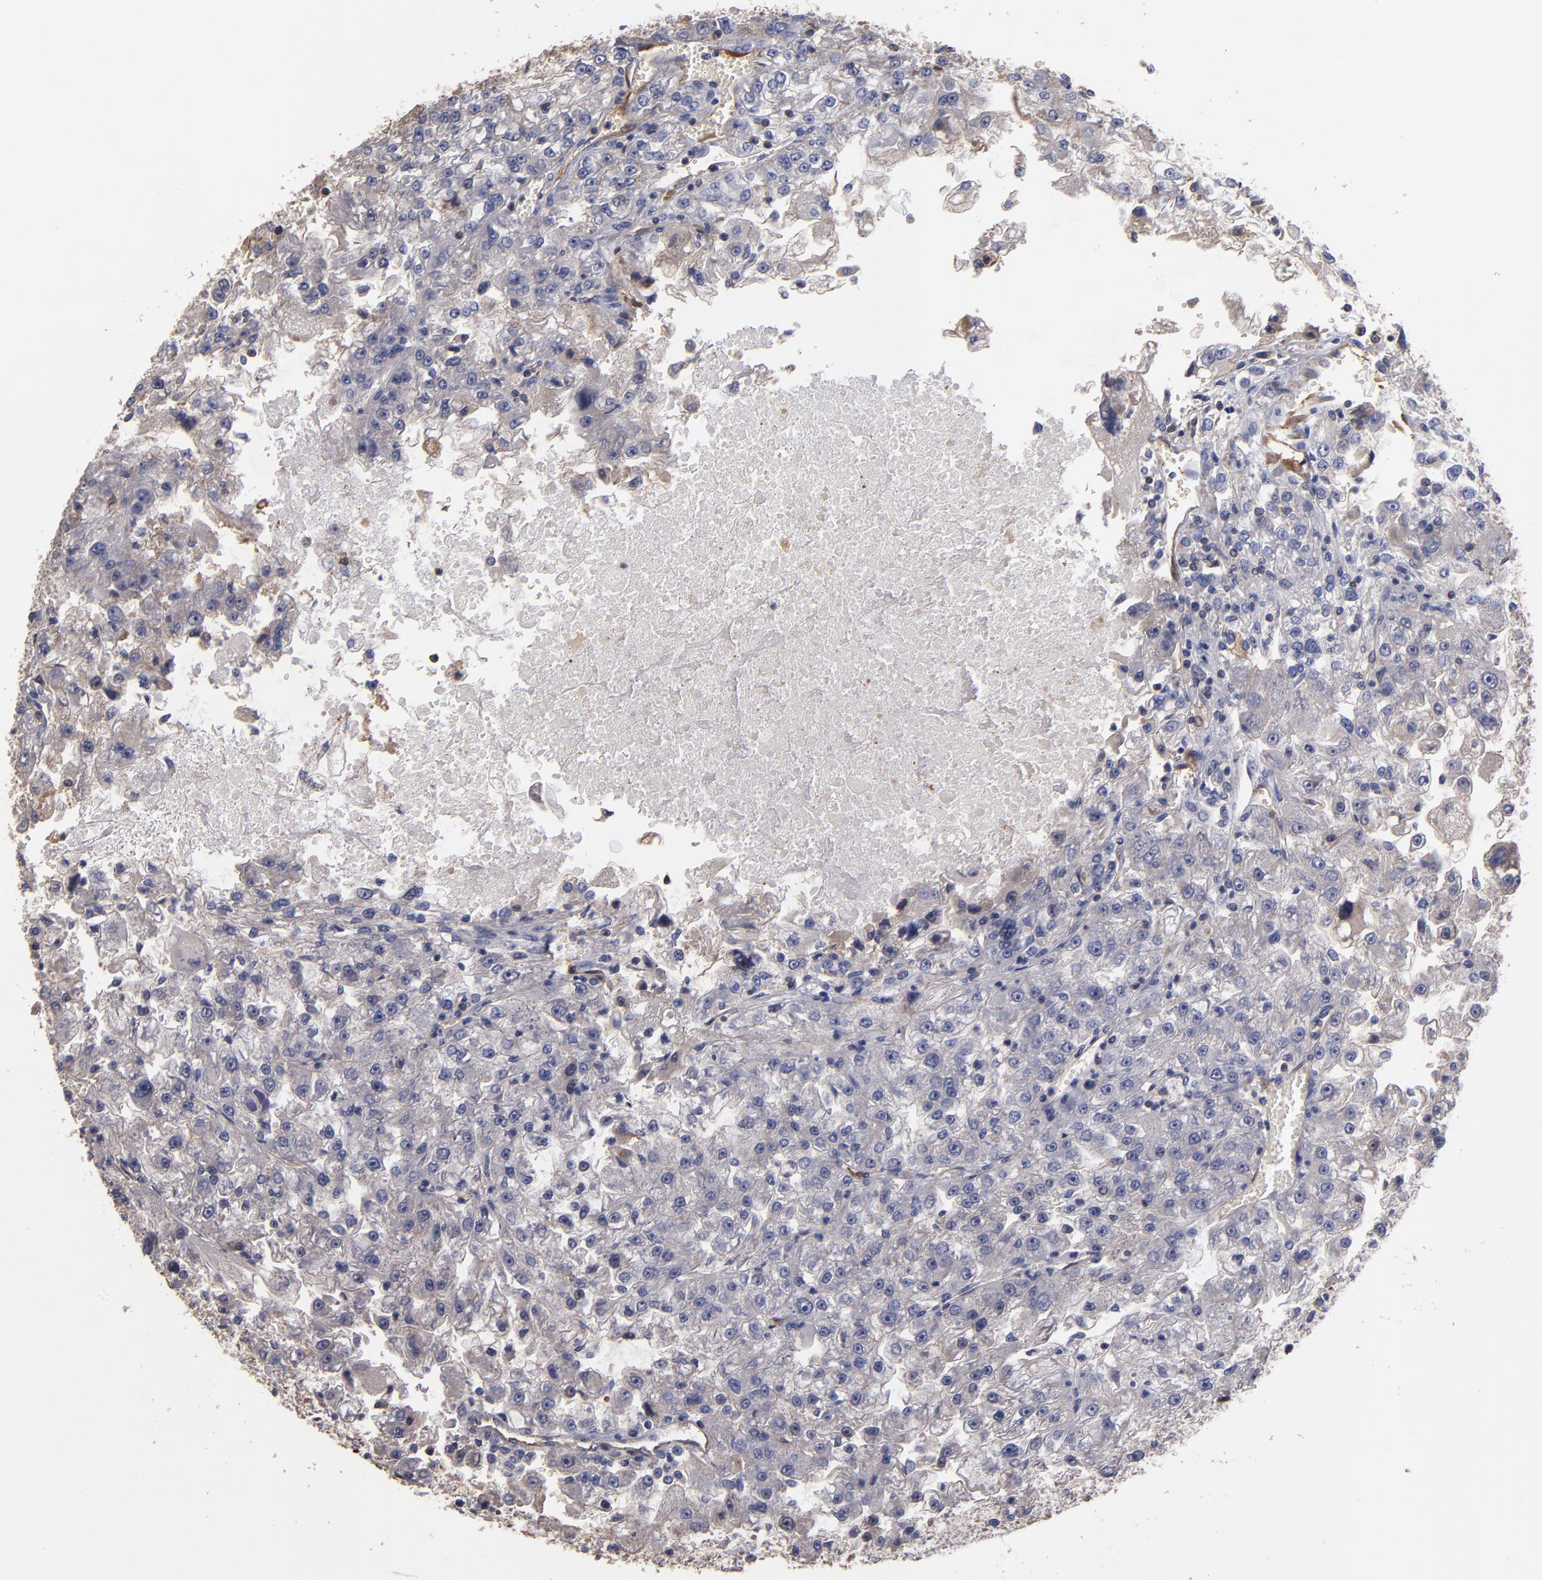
{"staining": {"intensity": "weak", "quantity": "<25%", "location": "cytoplasmic/membranous"}, "tissue": "renal cancer", "cell_type": "Tumor cells", "image_type": "cancer", "snomed": [{"axis": "morphology", "description": "Adenocarcinoma, NOS"}, {"axis": "topography", "description": "Kidney"}], "caption": "Tumor cells show no significant staining in adenocarcinoma (renal). Nuclei are stained in blue.", "gene": "ESYT2", "patient": {"sex": "female", "age": 83}}